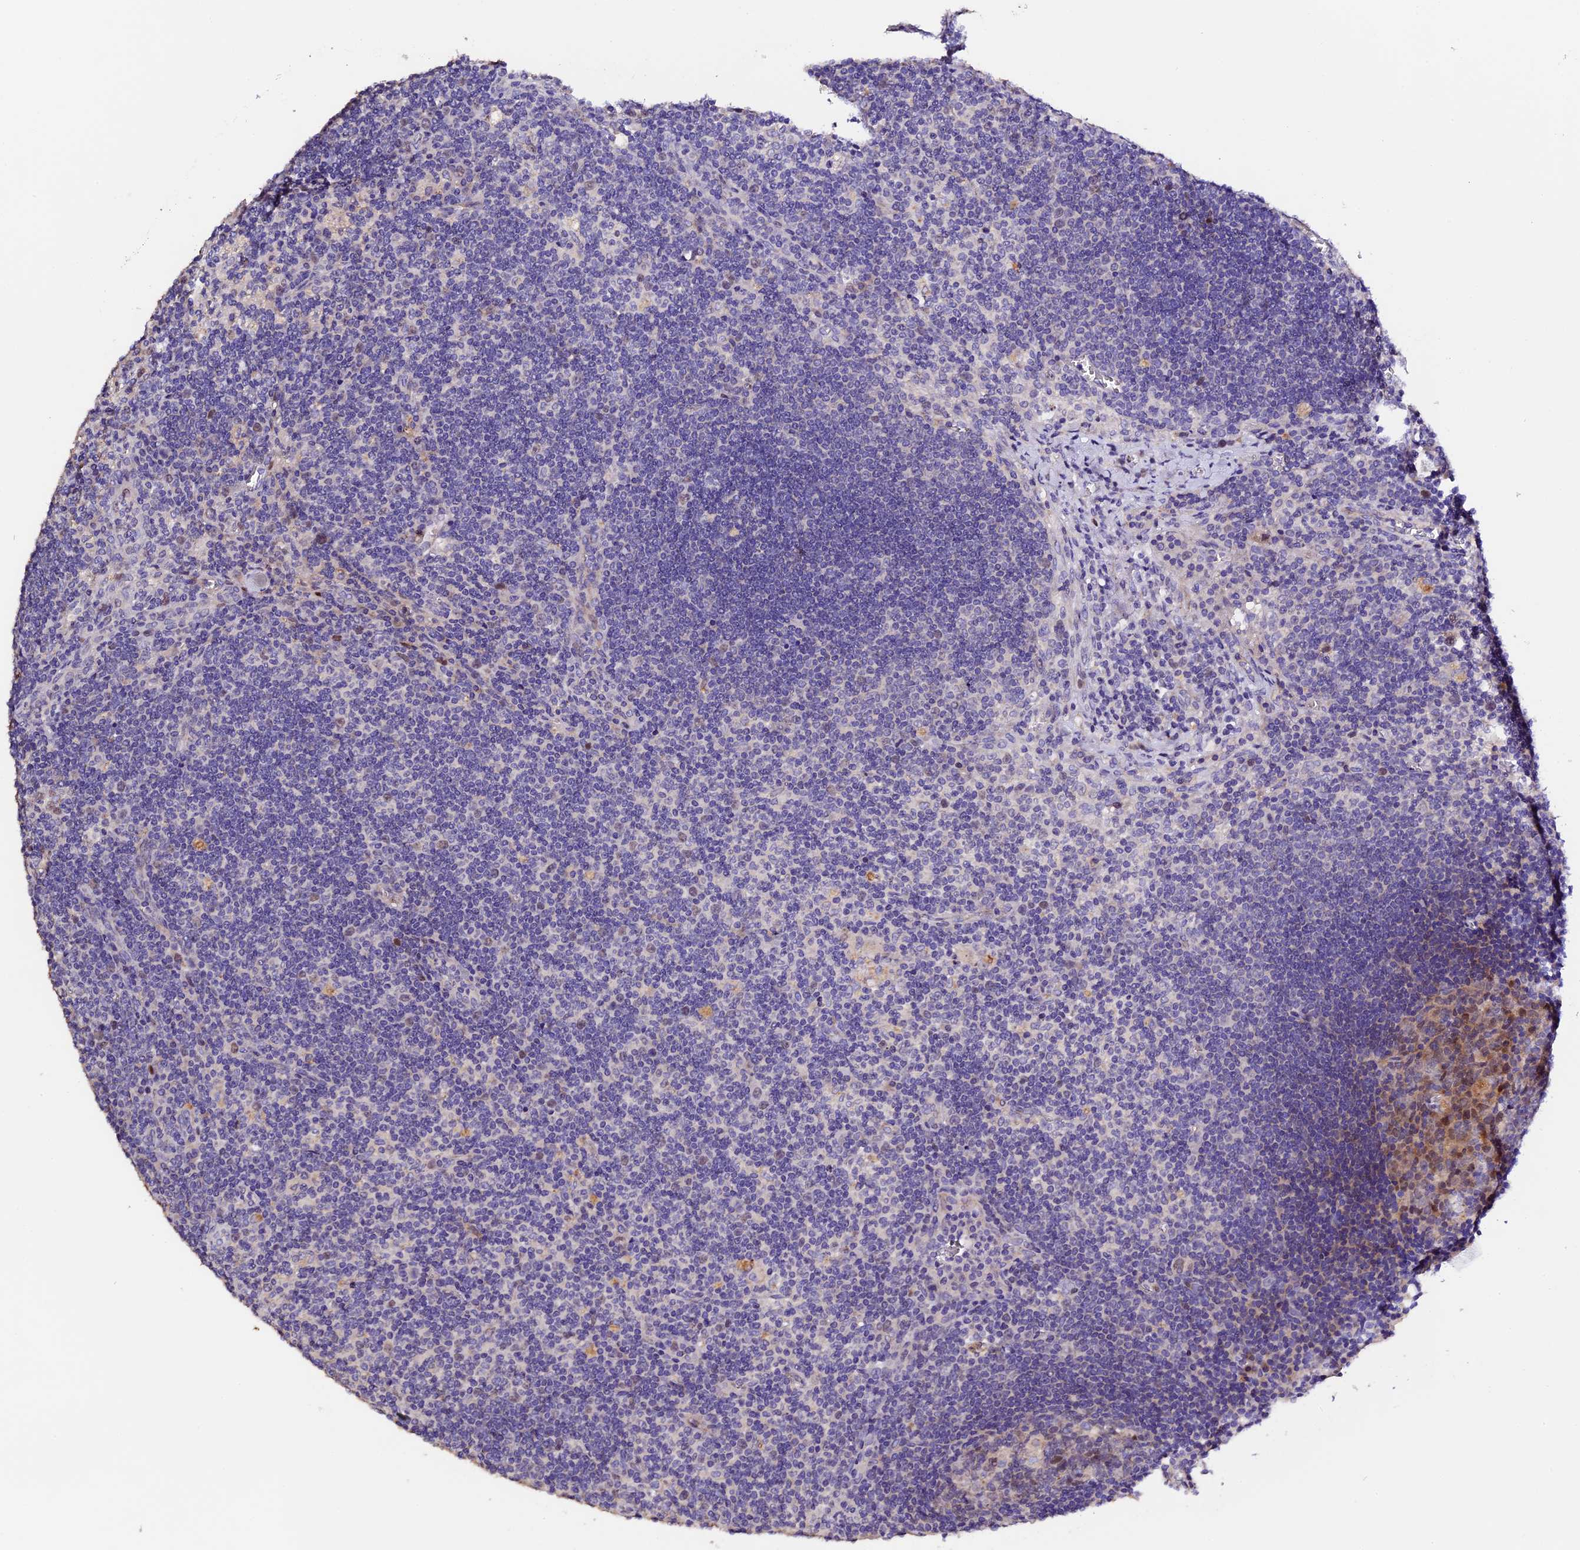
{"staining": {"intensity": "moderate", "quantity": "<25%", "location": "nuclear"}, "tissue": "lymph node", "cell_type": "Germinal center cells", "image_type": "normal", "snomed": [{"axis": "morphology", "description": "Normal tissue, NOS"}, {"axis": "topography", "description": "Lymph node"}], "caption": "High-magnification brightfield microscopy of normal lymph node stained with DAB (3,3'-diaminobenzidine) (brown) and counterstained with hematoxylin (blue). germinal center cells exhibit moderate nuclear positivity is appreciated in about<25% of cells.", "gene": "FBXW9", "patient": {"sex": "male", "age": 58}}